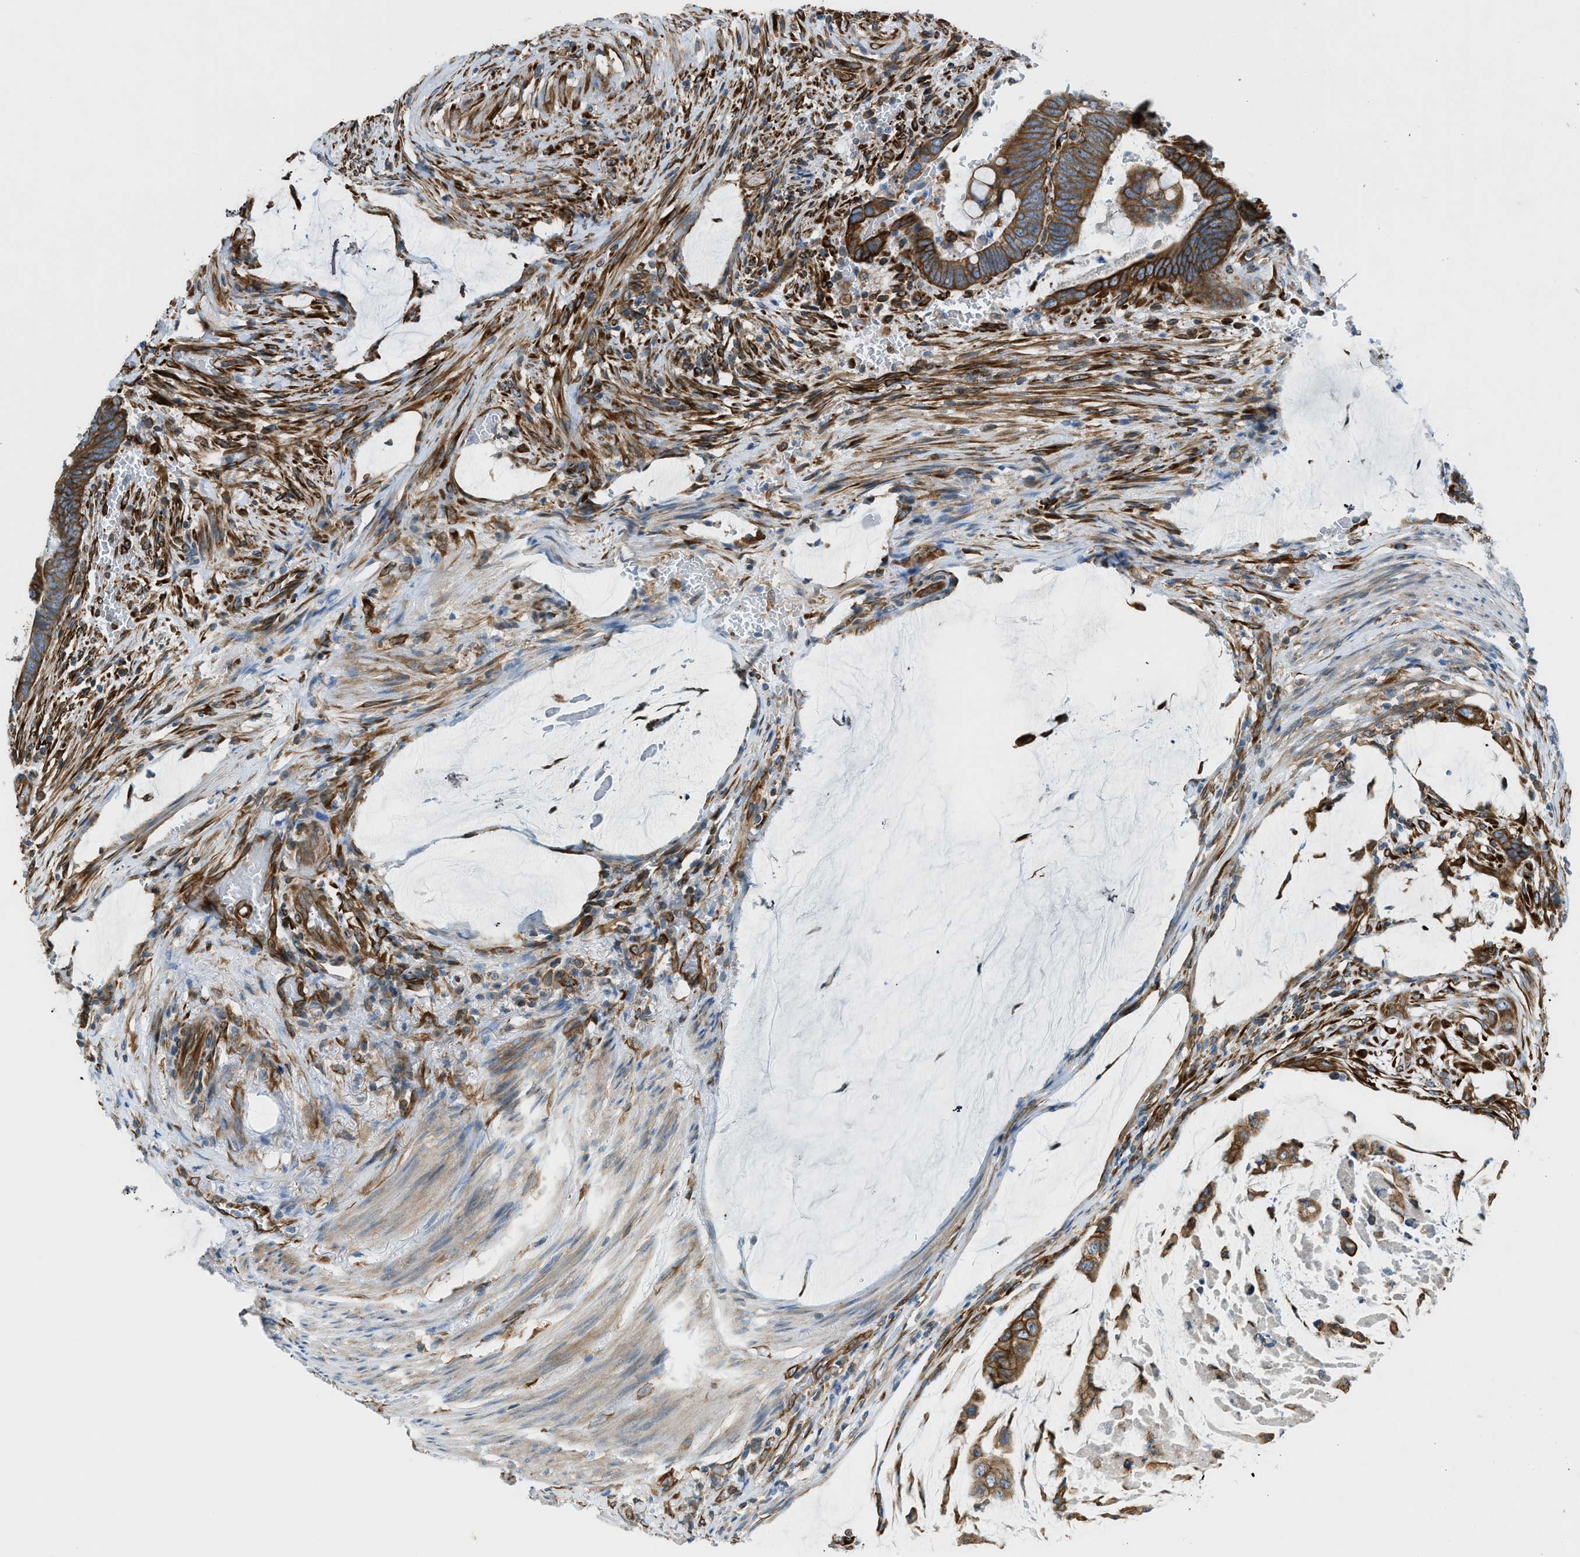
{"staining": {"intensity": "strong", "quantity": ">75%", "location": "cytoplasmic/membranous"}, "tissue": "colorectal cancer", "cell_type": "Tumor cells", "image_type": "cancer", "snomed": [{"axis": "morphology", "description": "Normal tissue, NOS"}, {"axis": "morphology", "description": "Adenocarcinoma, NOS"}, {"axis": "topography", "description": "Rectum"}], "caption": "Strong cytoplasmic/membranous staining for a protein is identified in approximately >75% of tumor cells of colorectal cancer (adenocarcinoma) using immunohistochemistry (IHC).", "gene": "DMAC1", "patient": {"sex": "male", "age": 92}}